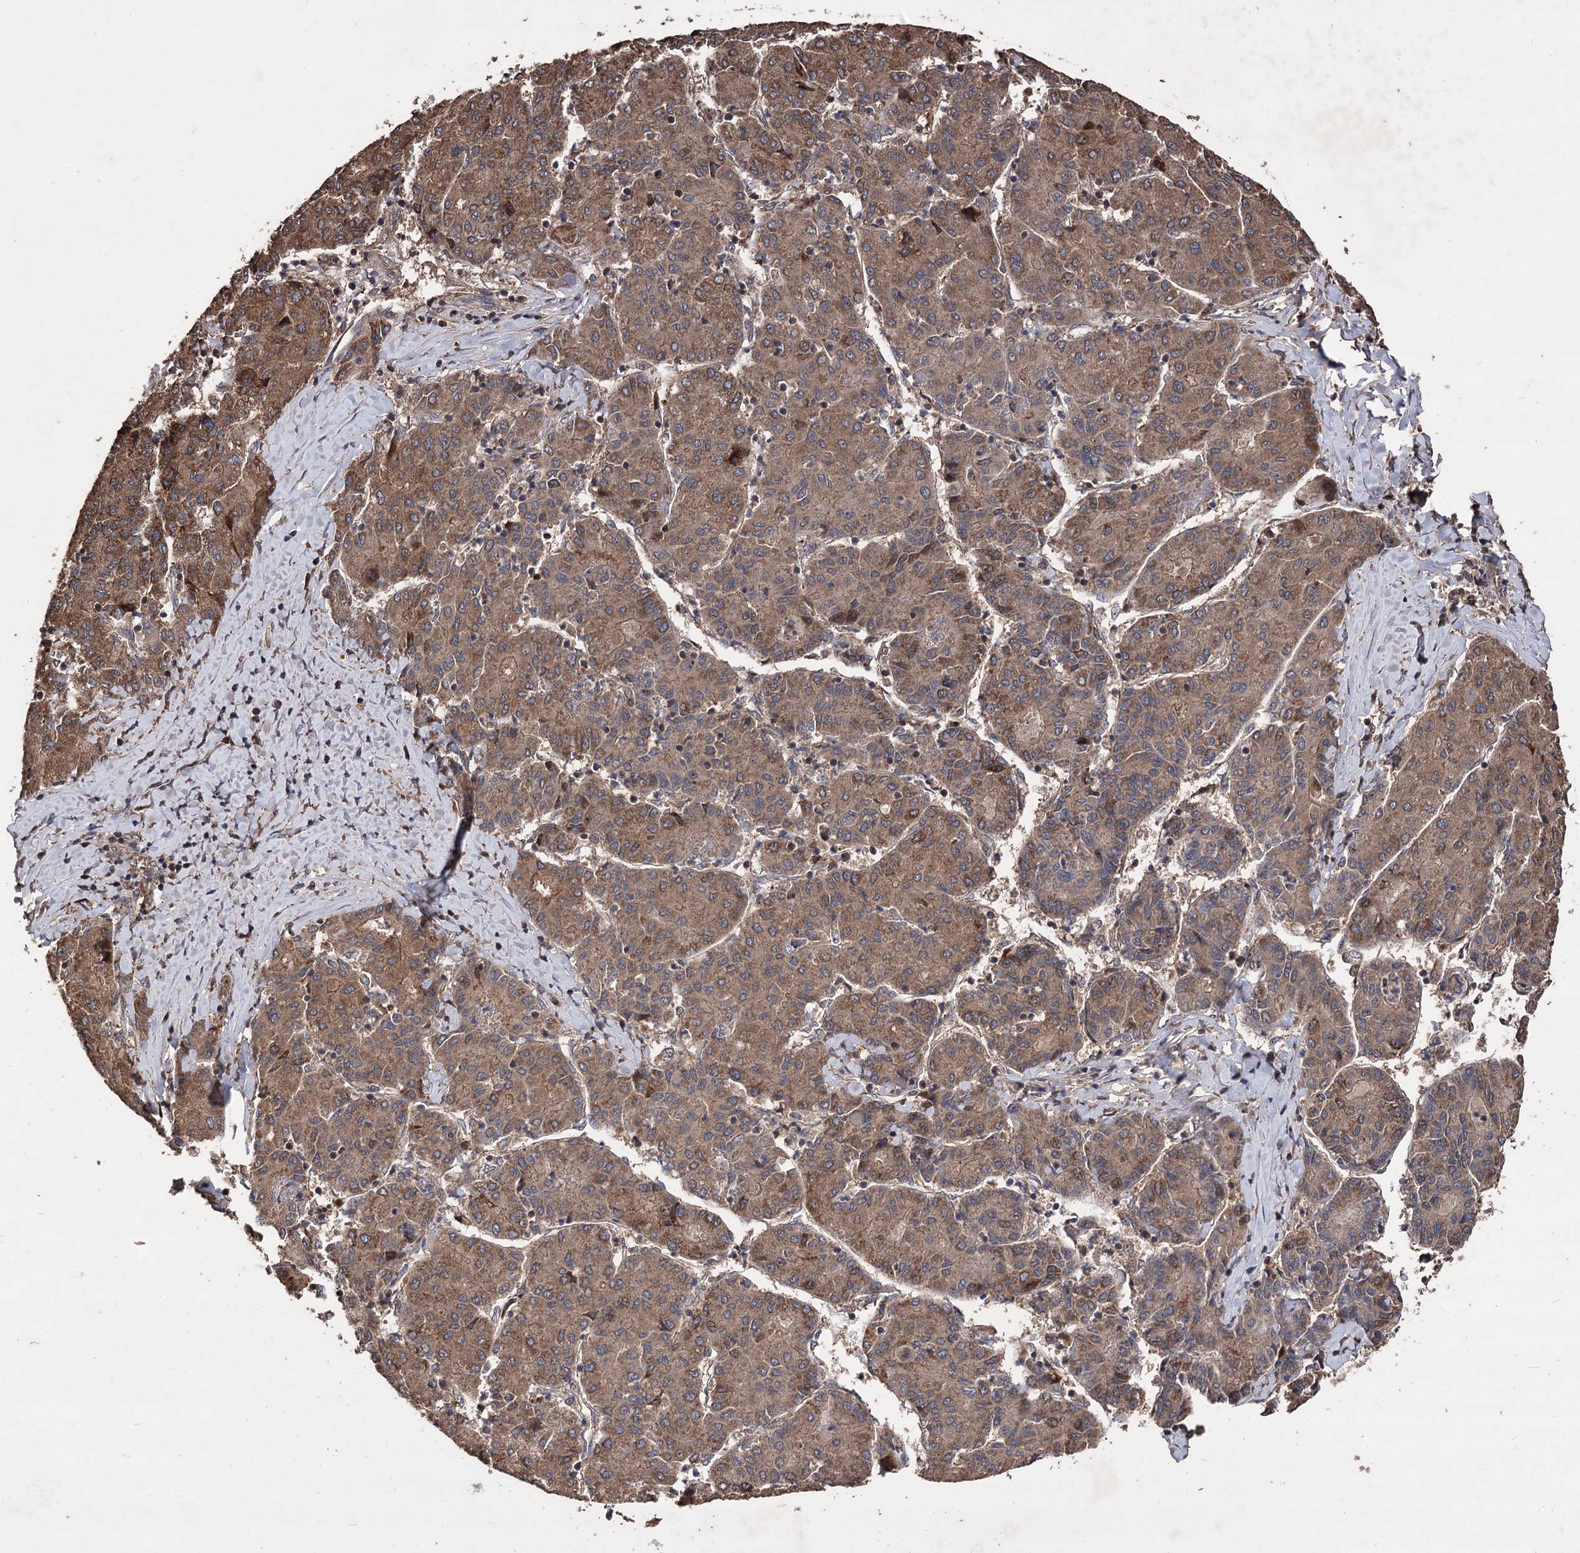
{"staining": {"intensity": "moderate", "quantity": ">75%", "location": "cytoplasmic/membranous"}, "tissue": "liver cancer", "cell_type": "Tumor cells", "image_type": "cancer", "snomed": [{"axis": "morphology", "description": "Carcinoma, Hepatocellular, NOS"}, {"axis": "topography", "description": "Liver"}], "caption": "This histopathology image displays liver cancer stained with immunohistochemistry to label a protein in brown. The cytoplasmic/membranous of tumor cells show moderate positivity for the protein. Nuclei are counter-stained blue.", "gene": "RASSF3", "patient": {"sex": "male", "age": 65}}